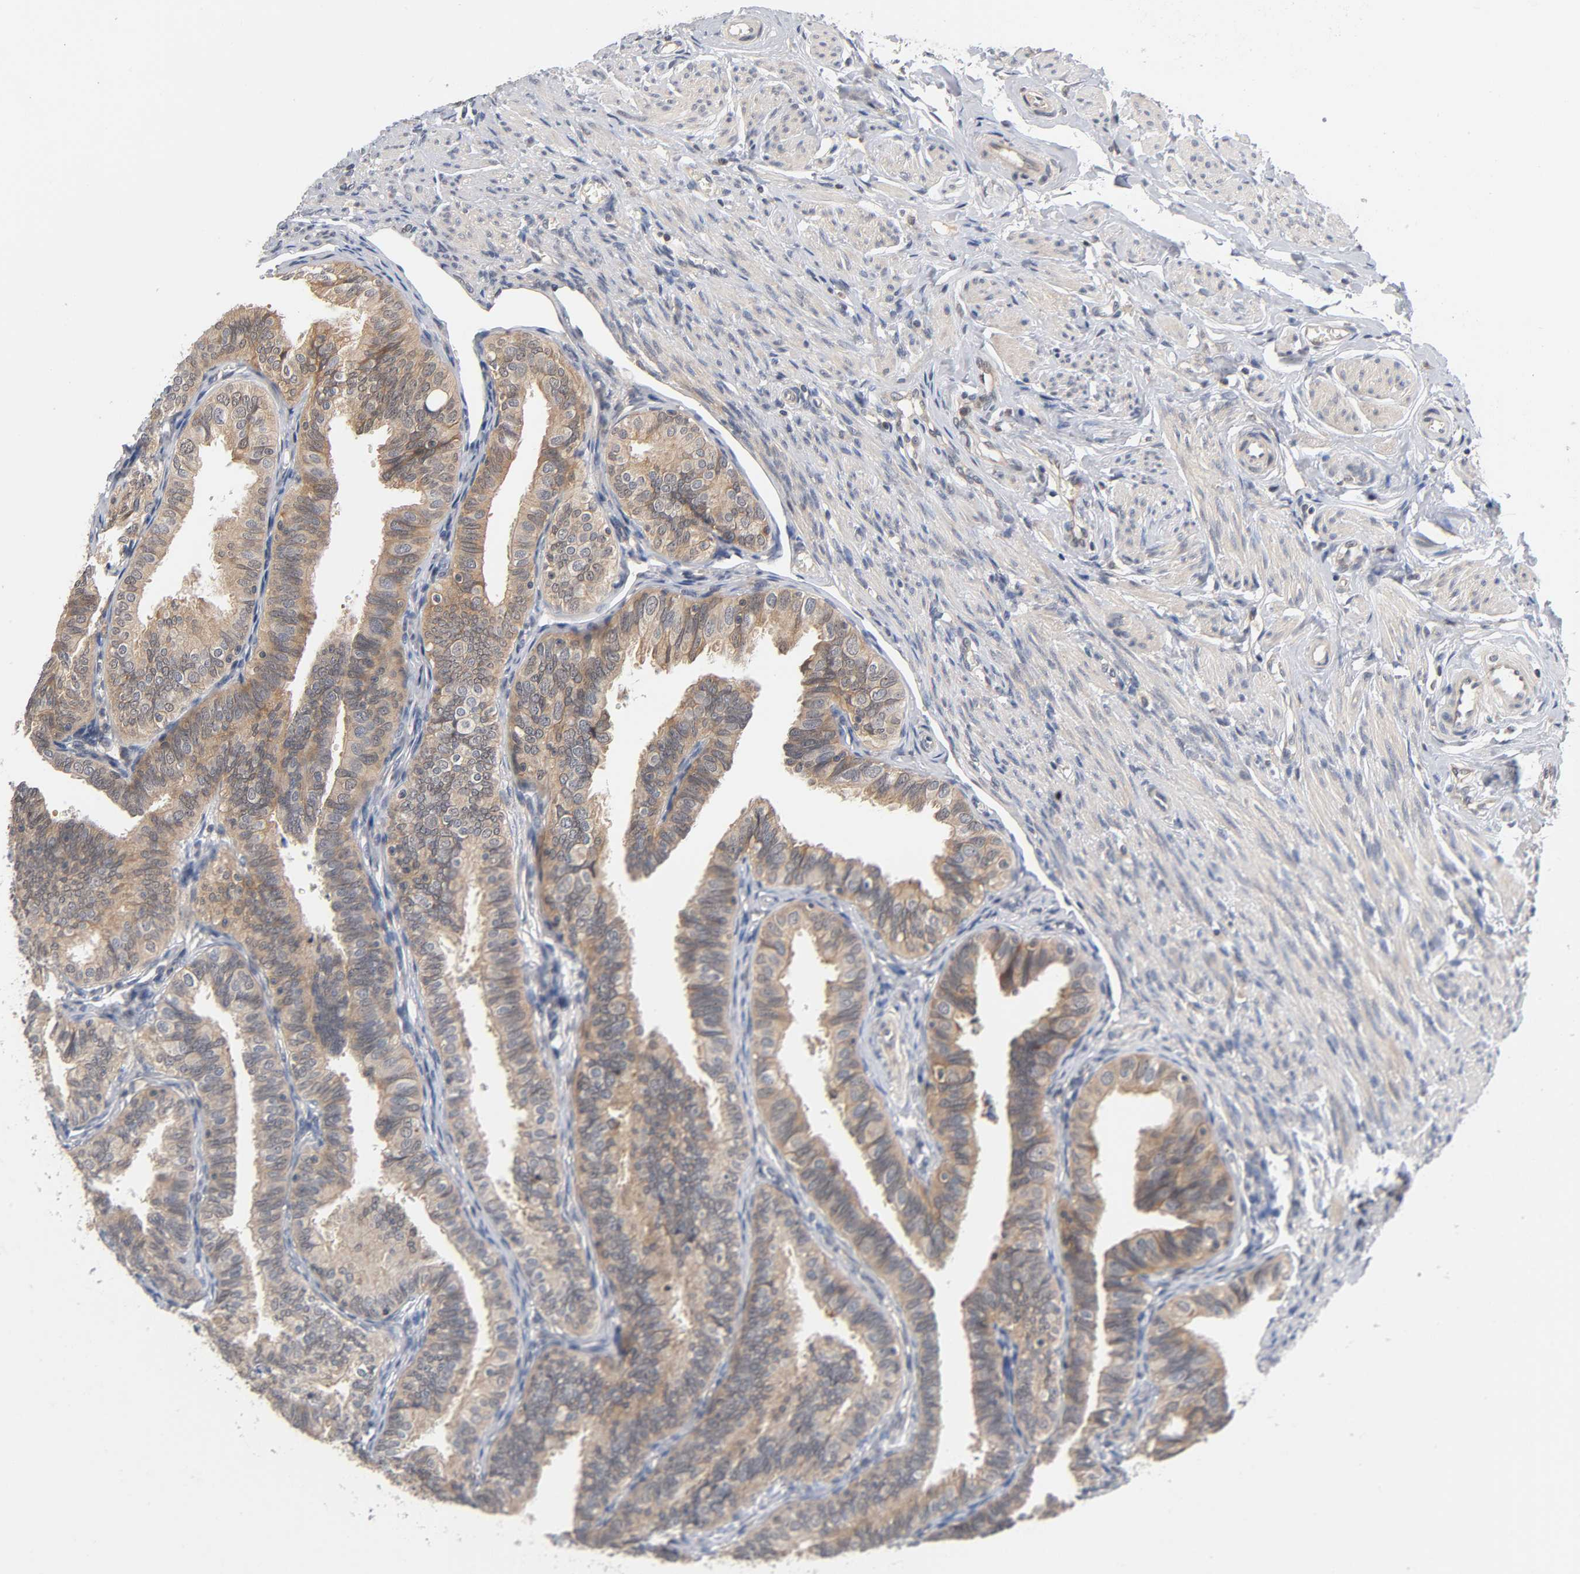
{"staining": {"intensity": "moderate", "quantity": ">75%", "location": "cytoplasmic/membranous"}, "tissue": "fallopian tube", "cell_type": "Glandular cells", "image_type": "normal", "snomed": [{"axis": "morphology", "description": "Normal tissue, NOS"}, {"axis": "topography", "description": "Fallopian tube"}], "caption": "This histopathology image exhibits benign fallopian tube stained with immunohistochemistry to label a protein in brown. The cytoplasmic/membranous of glandular cells show moderate positivity for the protein. Nuclei are counter-stained blue.", "gene": "PRKAB1", "patient": {"sex": "female", "age": 46}}